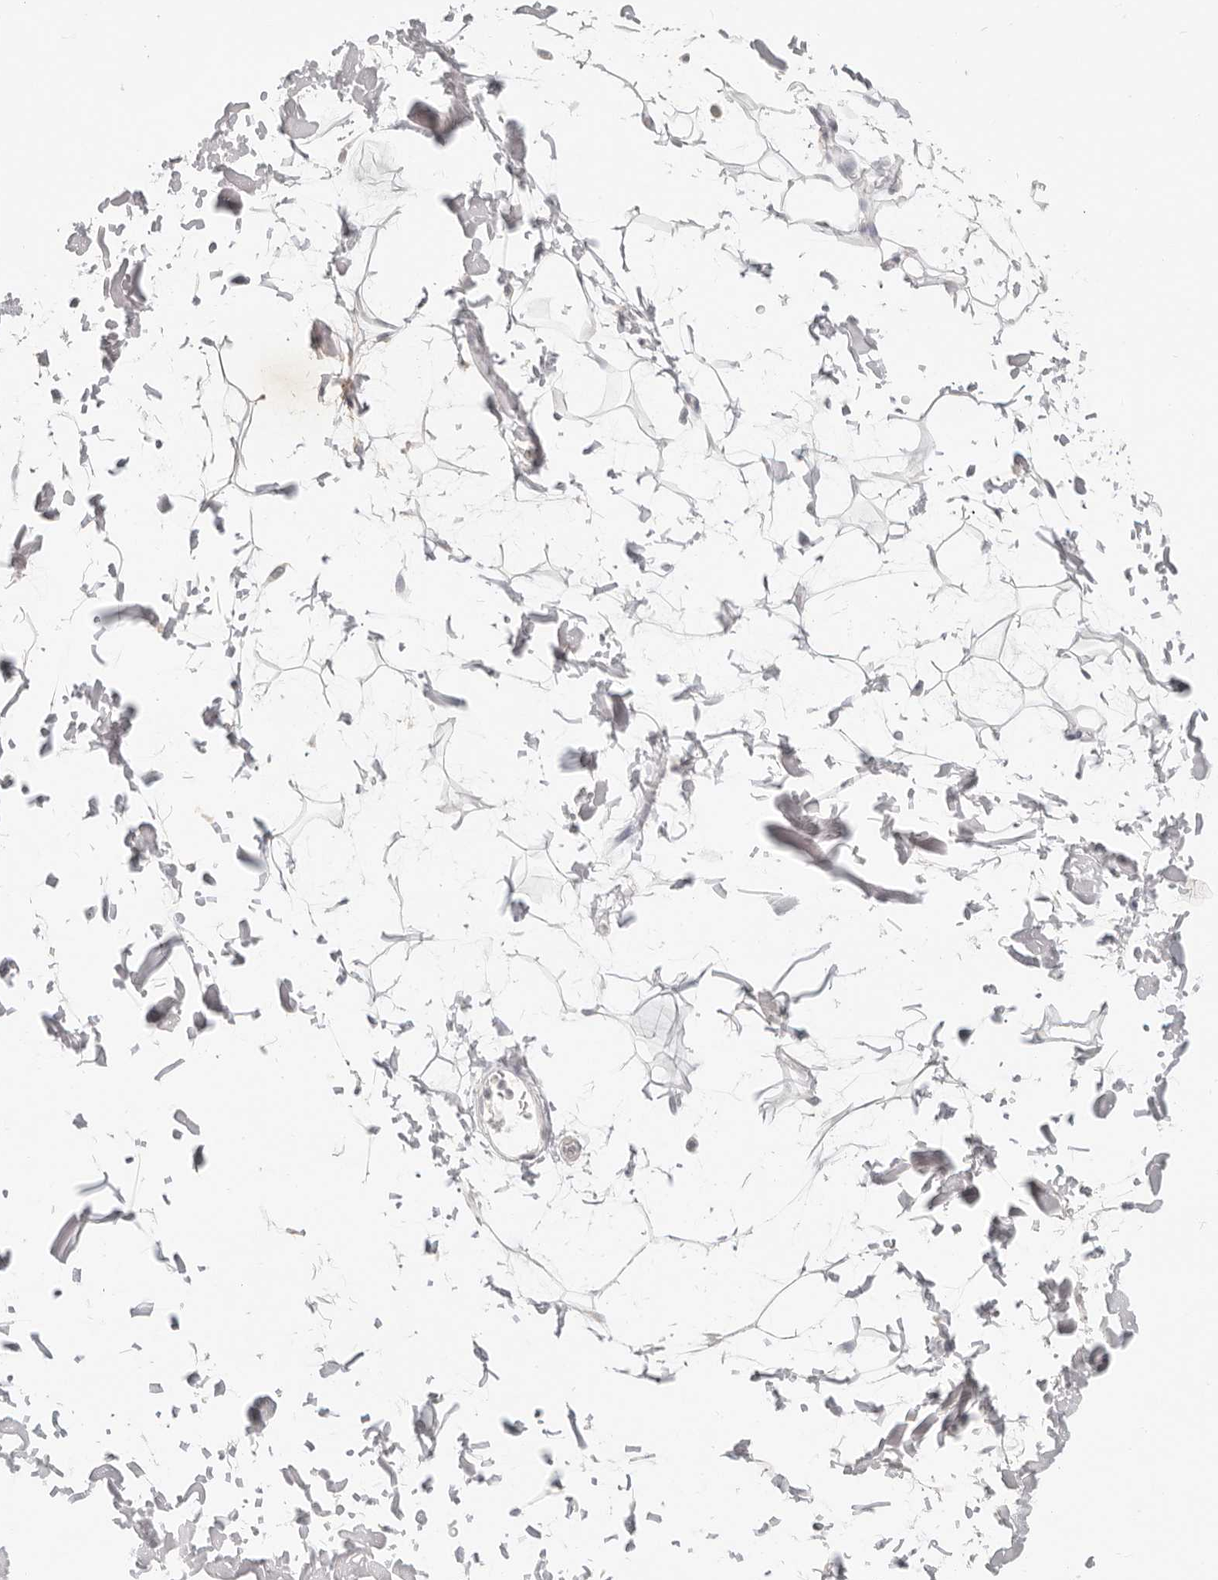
{"staining": {"intensity": "negative", "quantity": "none", "location": "none"}, "tissue": "adipose tissue", "cell_type": "Adipocytes", "image_type": "normal", "snomed": [{"axis": "morphology", "description": "Normal tissue, NOS"}, {"axis": "topography", "description": "Soft tissue"}], "caption": "This is a image of immunohistochemistry (IHC) staining of unremarkable adipose tissue, which shows no positivity in adipocytes. The staining was performed using DAB (3,3'-diaminobenzidine) to visualize the protein expression in brown, while the nuclei were stained in blue with hematoxylin (Magnification: 20x).", "gene": "EPCAM", "patient": {"sex": "male", "age": 72}}